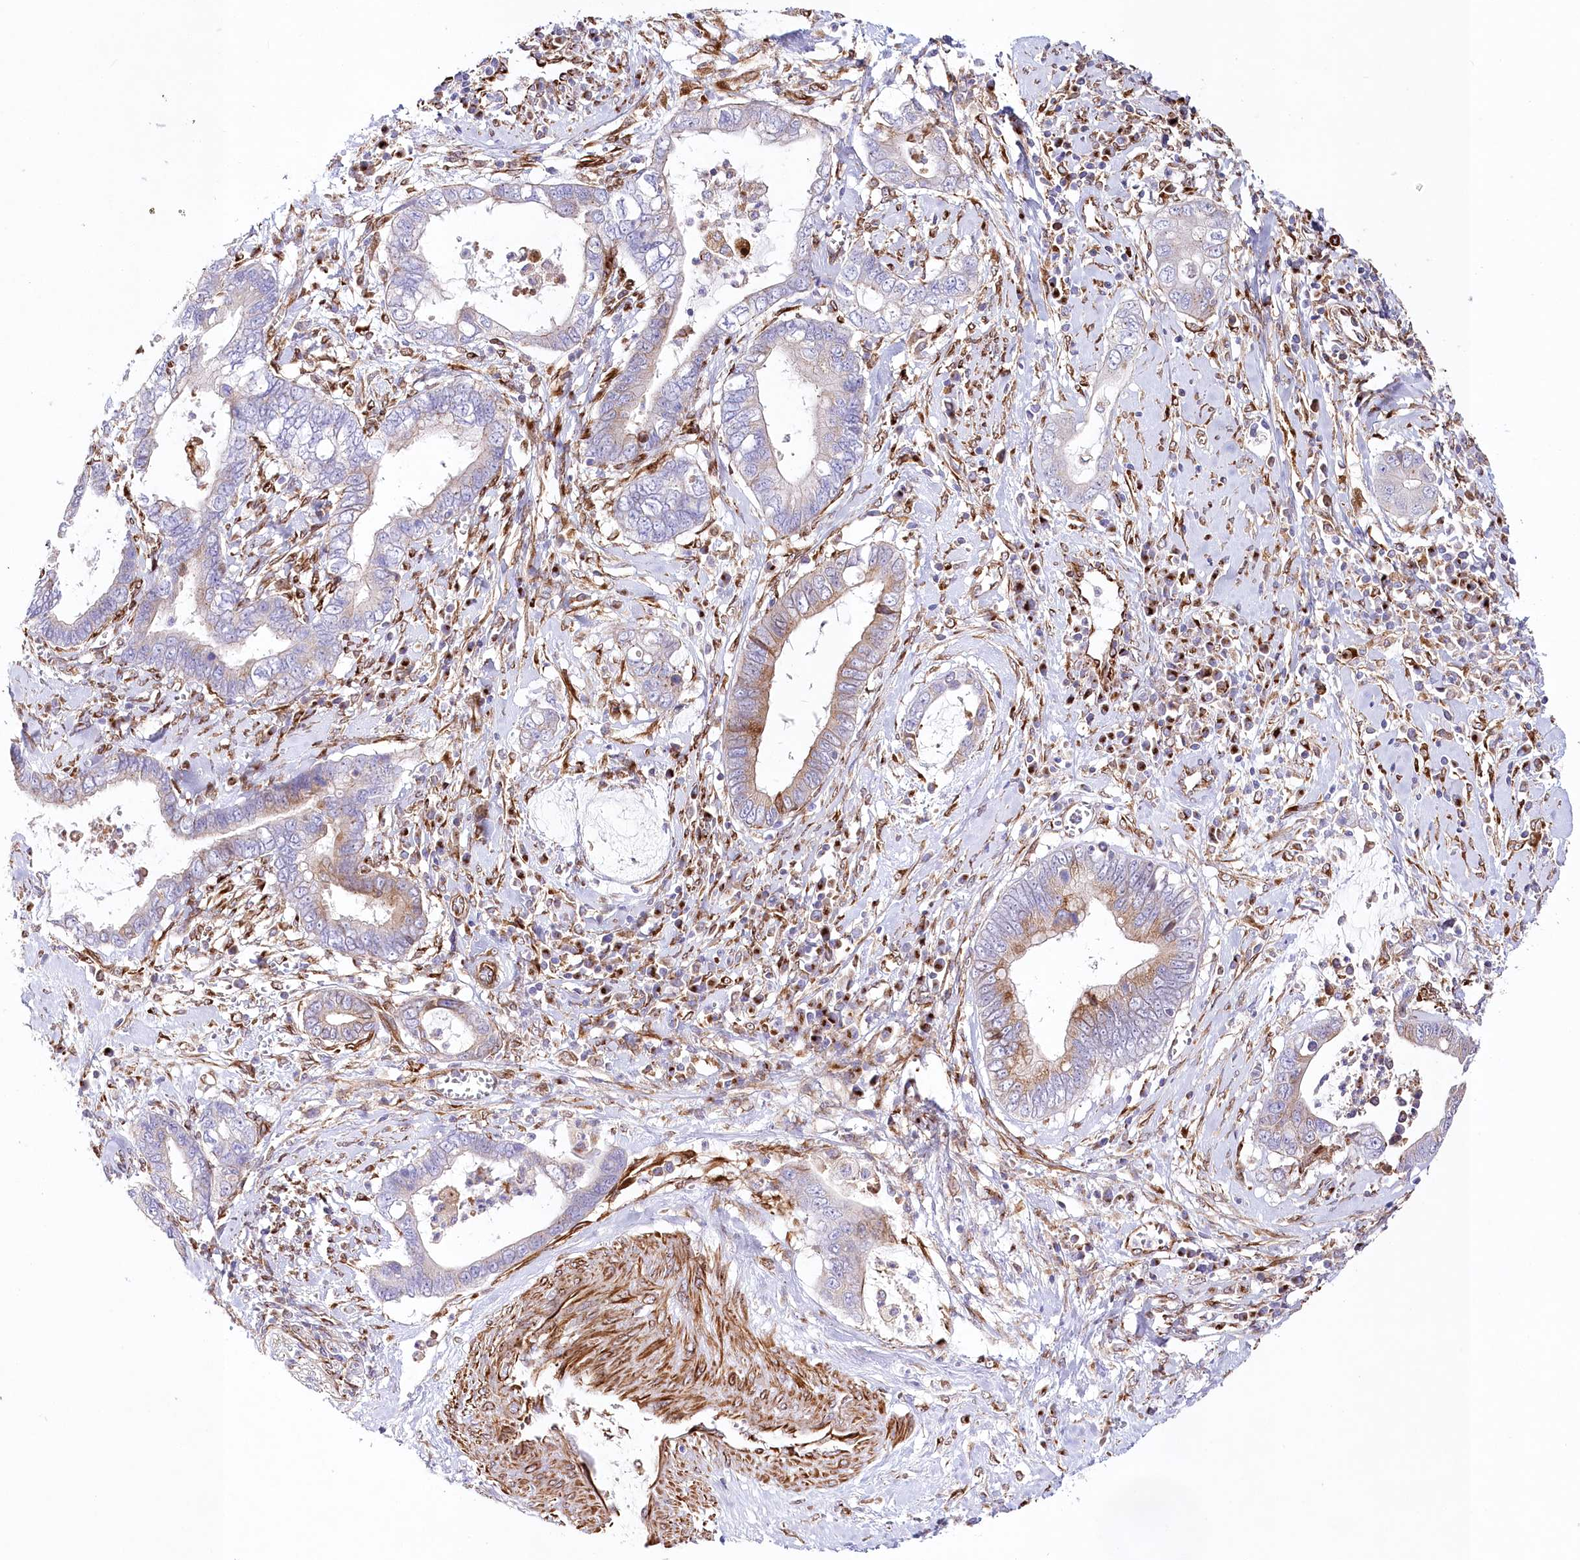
{"staining": {"intensity": "moderate", "quantity": "<25%", "location": "cytoplasmic/membranous"}, "tissue": "cervical cancer", "cell_type": "Tumor cells", "image_type": "cancer", "snomed": [{"axis": "morphology", "description": "Adenocarcinoma, NOS"}, {"axis": "topography", "description": "Cervix"}], "caption": "Adenocarcinoma (cervical) tissue demonstrates moderate cytoplasmic/membranous staining in approximately <25% of tumor cells", "gene": "ABRAXAS2", "patient": {"sex": "female", "age": 44}}